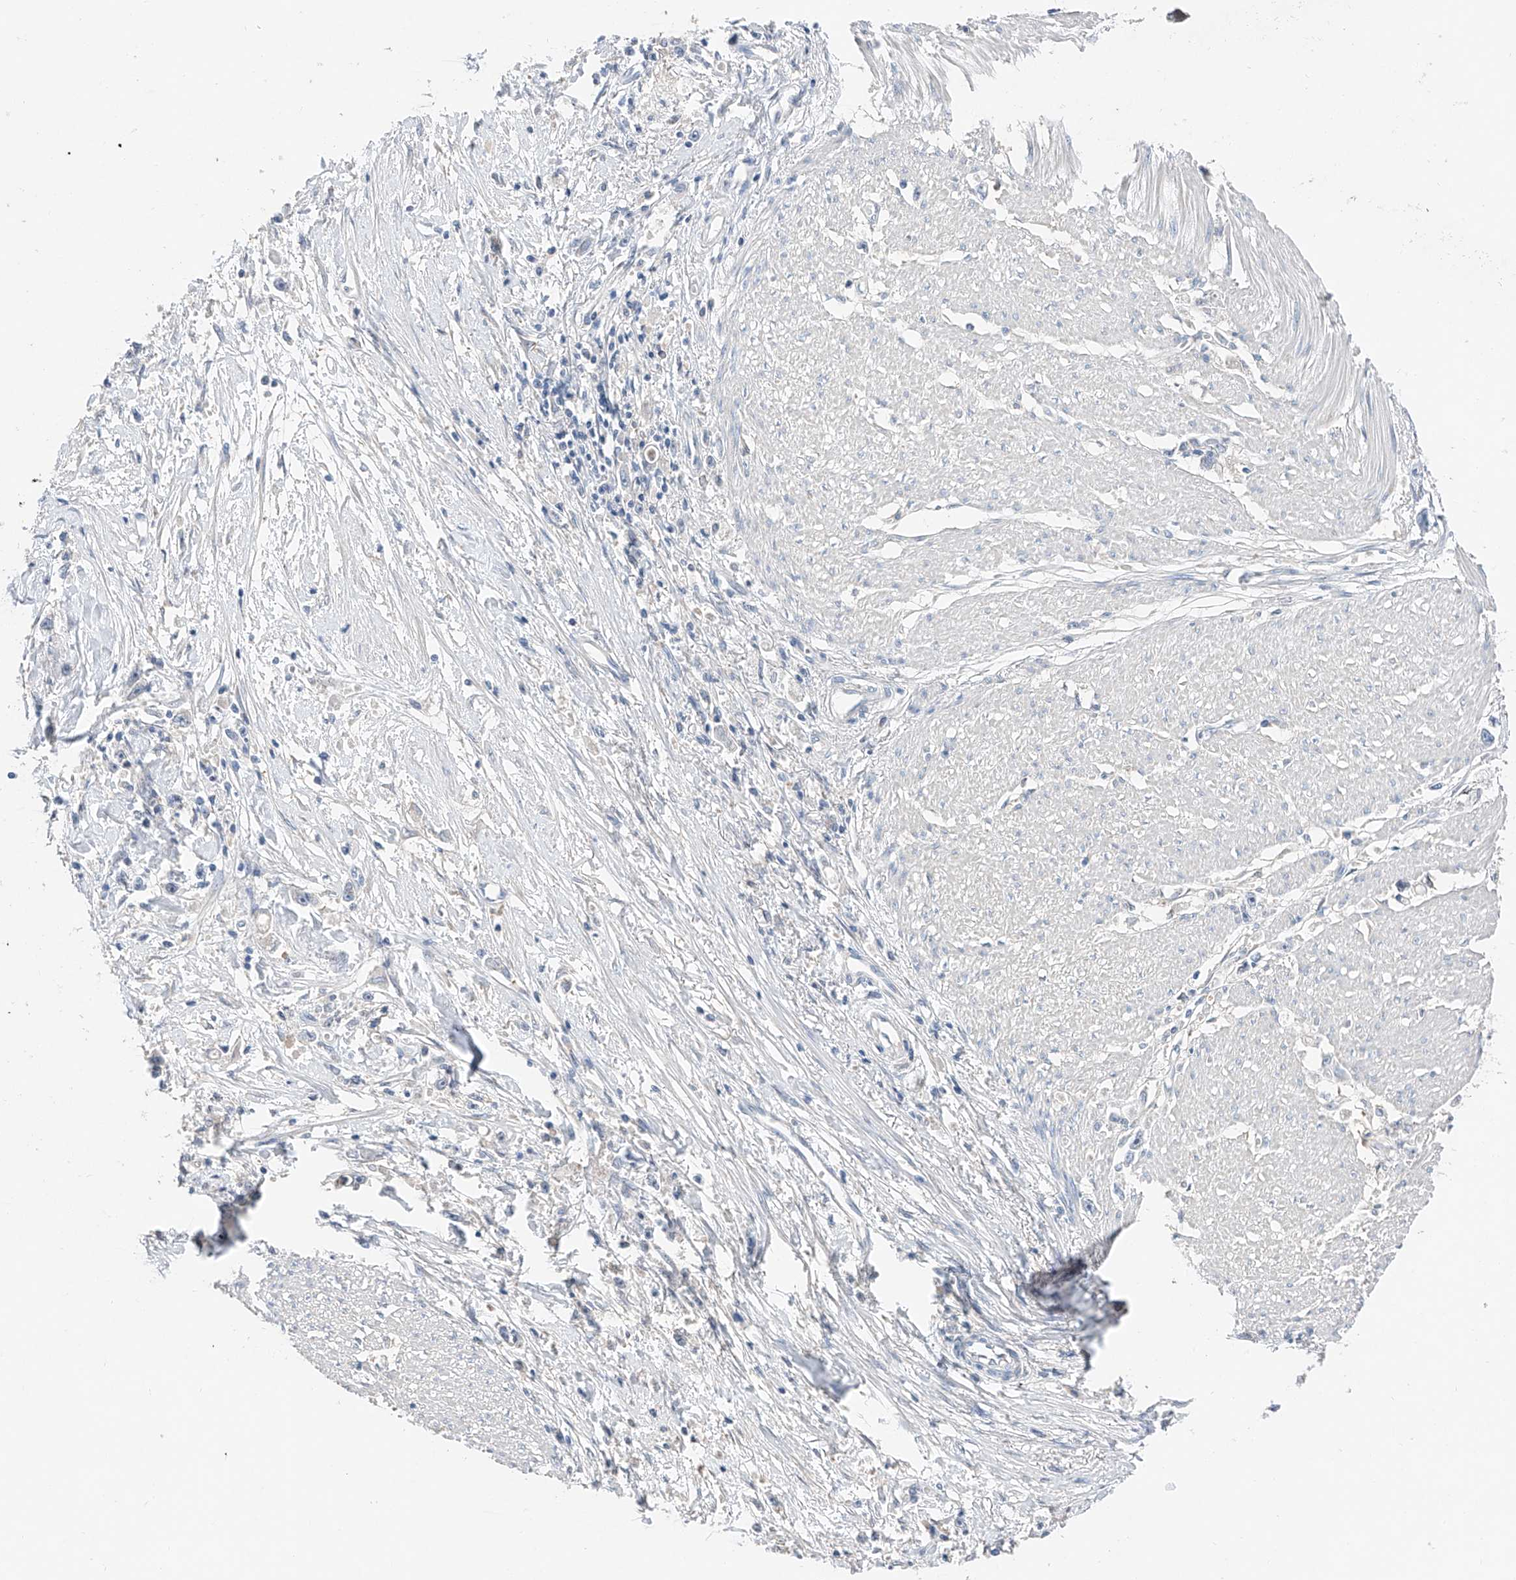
{"staining": {"intensity": "negative", "quantity": "none", "location": "none"}, "tissue": "stomach cancer", "cell_type": "Tumor cells", "image_type": "cancer", "snomed": [{"axis": "morphology", "description": "Adenocarcinoma, NOS"}, {"axis": "topography", "description": "Stomach"}], "caption": "Immunohistochemistry of adenocarcinoma (stomach) demonstrates no positivity in tumor cells.", "gene": "FUCA2", "patient": {"sex": "female", "age": 59}}